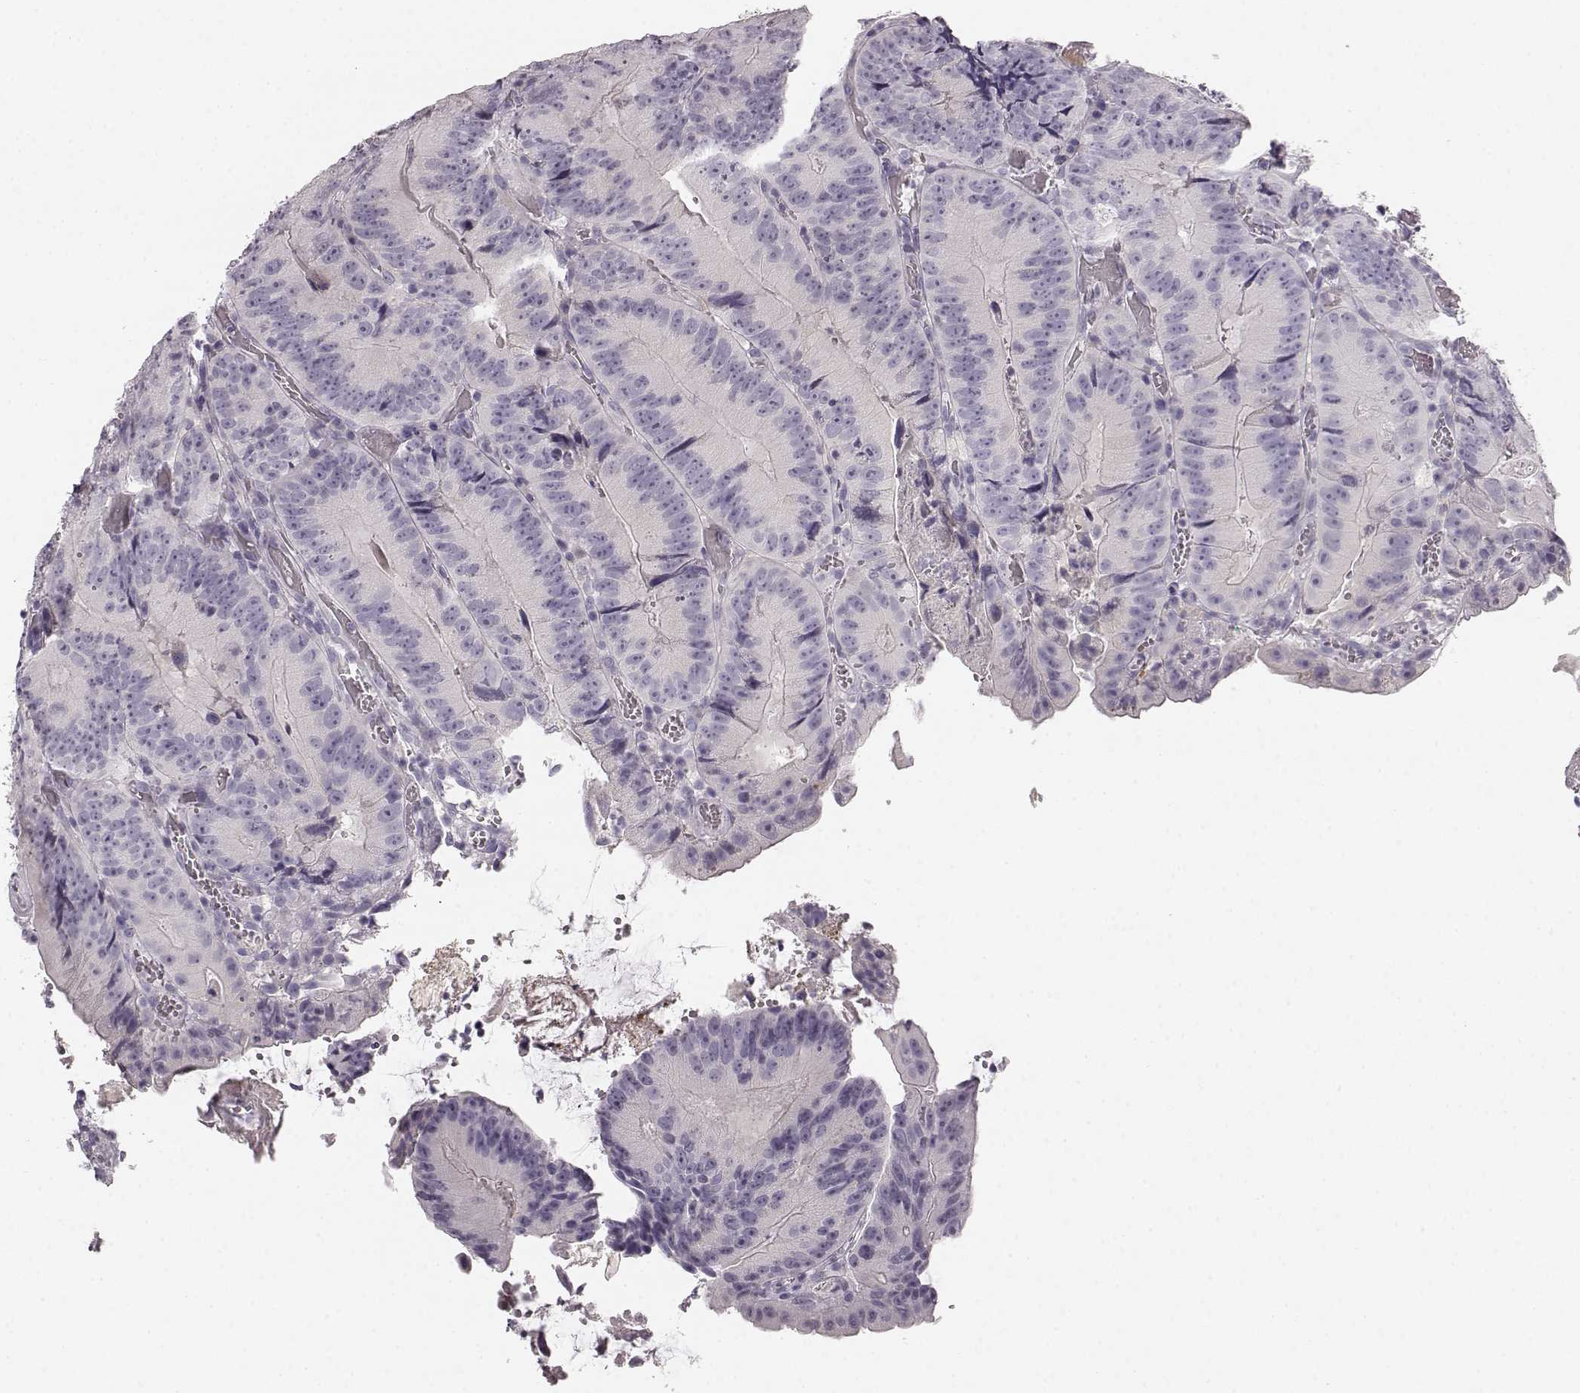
{"staining": {"intensity": "negative", "quantity": "none", "location": "none"}, "tissue": "colorectal cancer", "cell_type": "Tumor cells", "image_type": "cancer", "snomed": [{"axis": "morphology", "description": "Adenocarcinoma, NOS"}, {"axis": "topography", "description": "Colon"}], "caption": "Immunohistochemistry (IHC) image of human colorectal cancer stained for a protein (brown), which shows no positivity in tumor cells.", "gene": "KIAA0319", "patient": {"sex": "female", "age": 86}}